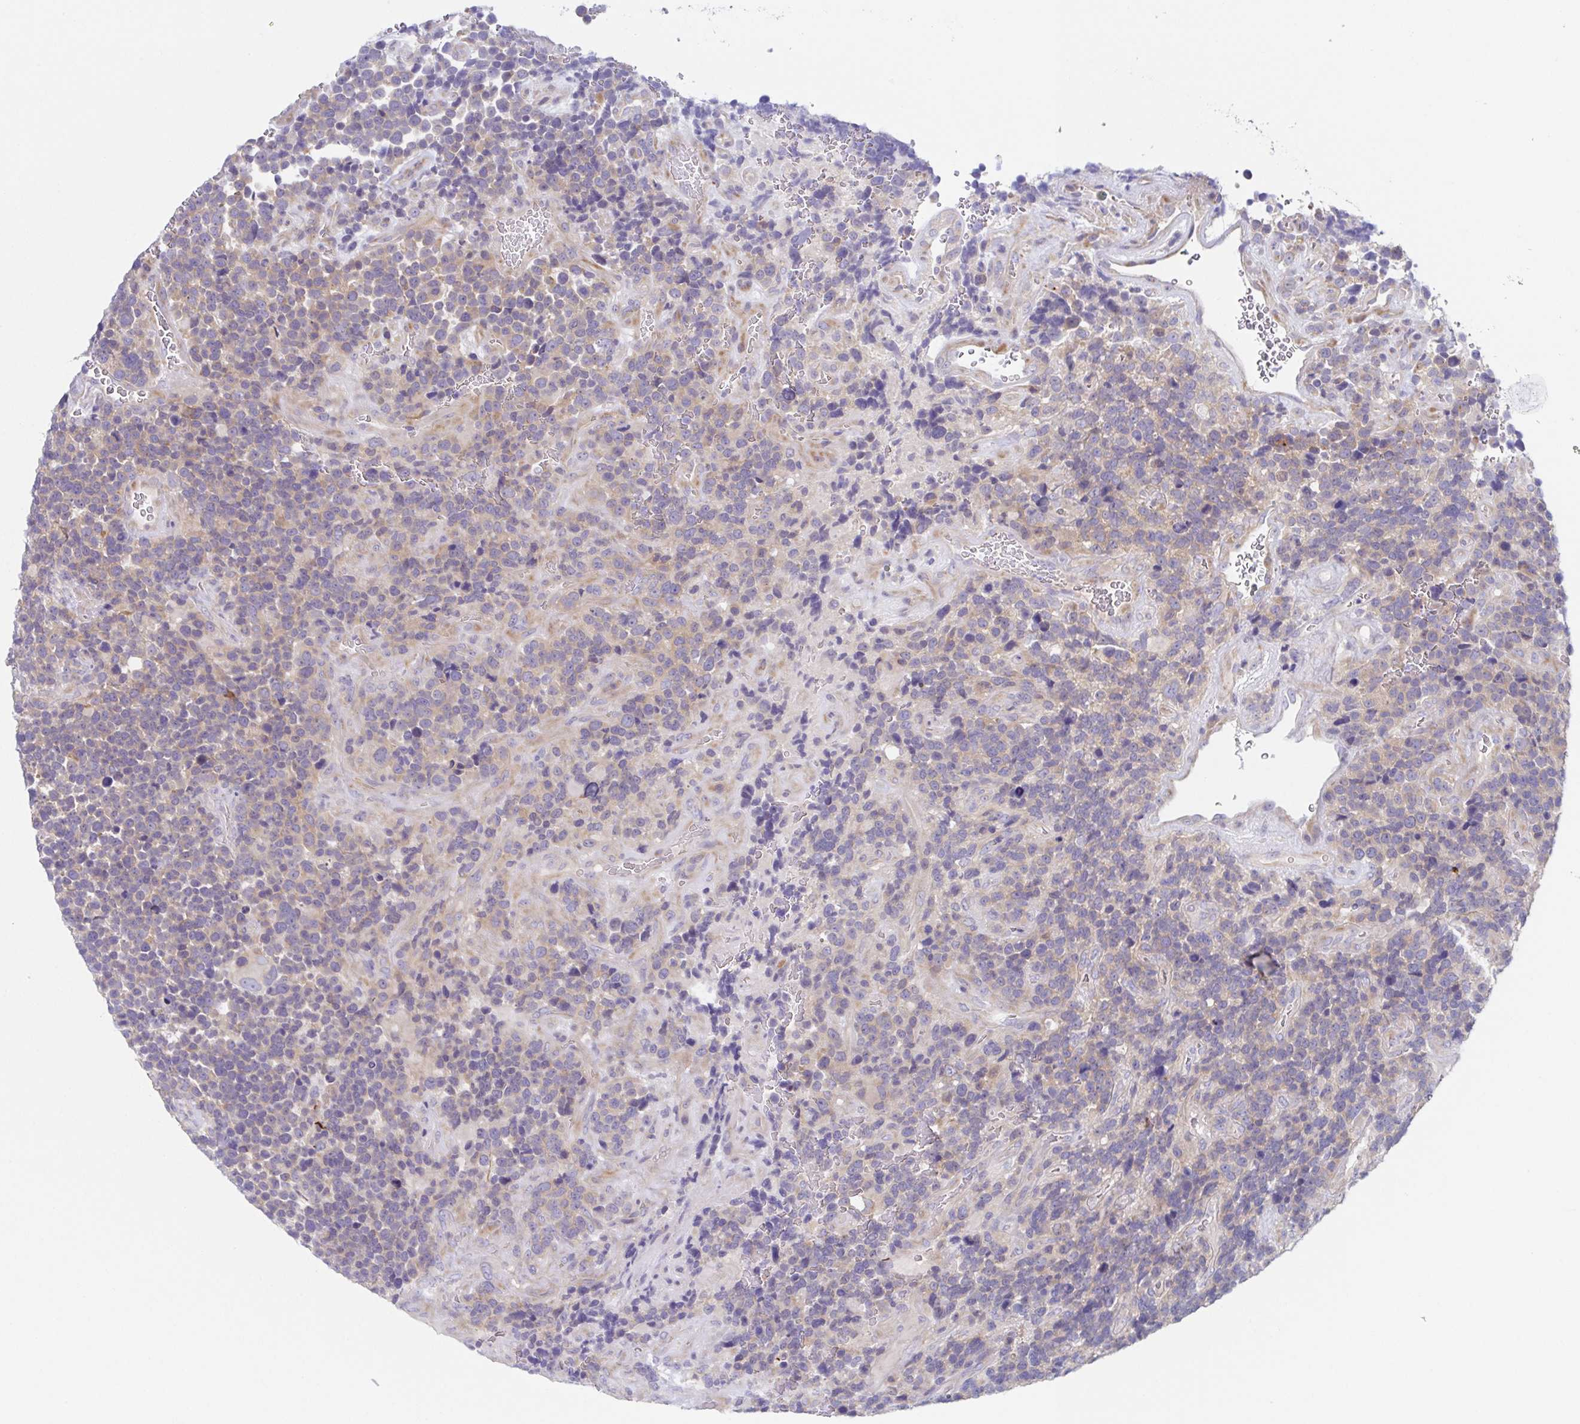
{"staining": {"intensity": "weak", "quantity": "<25%", "location": "cytoplasmic/membranous"}, "tissue": "glioma", "cell_type": "Tumor cells", "image_type": "cancer", "snomed": [{"axis": "morphology", "description": "Glioma, malignant, High grade"}, {"axis": "topography", "description": "Brain"}], "caption": "There is no significant positivity in tumor cells of glioma.", "gene": "HTR2A", "patient": {"sex": "male", "age": 33}}